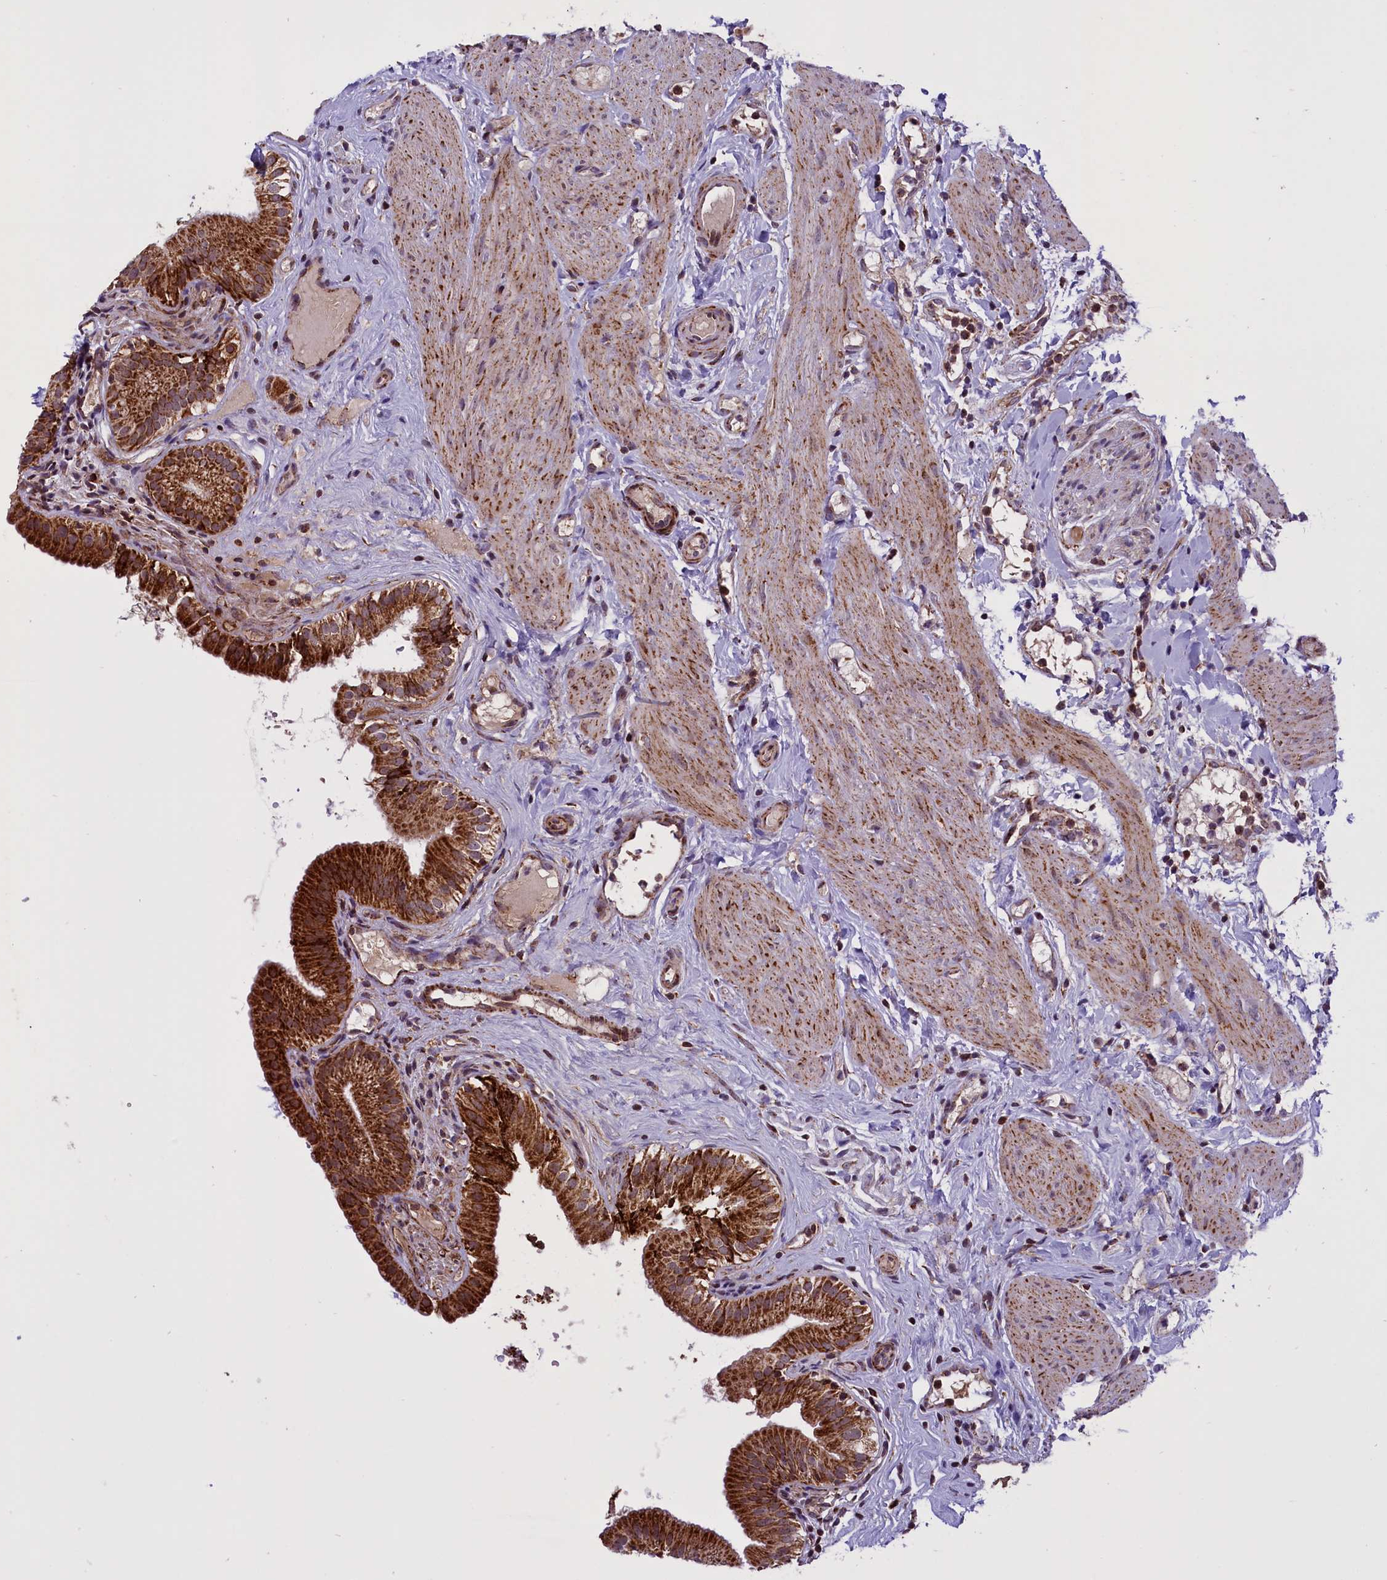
{"staining": {"intensity": "strong", "quantity": ">75%", "location": "cytoplasmic/membranous"}, "tissue": "gallbladder", "cell_type": "Glandular cells", "image_type": "normal", "snomed": [{"axis": "morphology", "description": "Normal tissue, NOS"}, {"axis": "topography", "description": "Gallbladder"}], "caption": "Protein staining of normal gallbladder reveals strong cytoplasmic/membranous staining in about >75% of glandular cells. The staining was performed using DAB (3,3'-diaminobenzidine), with brown indicating positive protein expression. Nuclei are stained blue with hematoxylin.", "gene": "NDUFS5", "patient": {"sex": "female", "age": 26}}